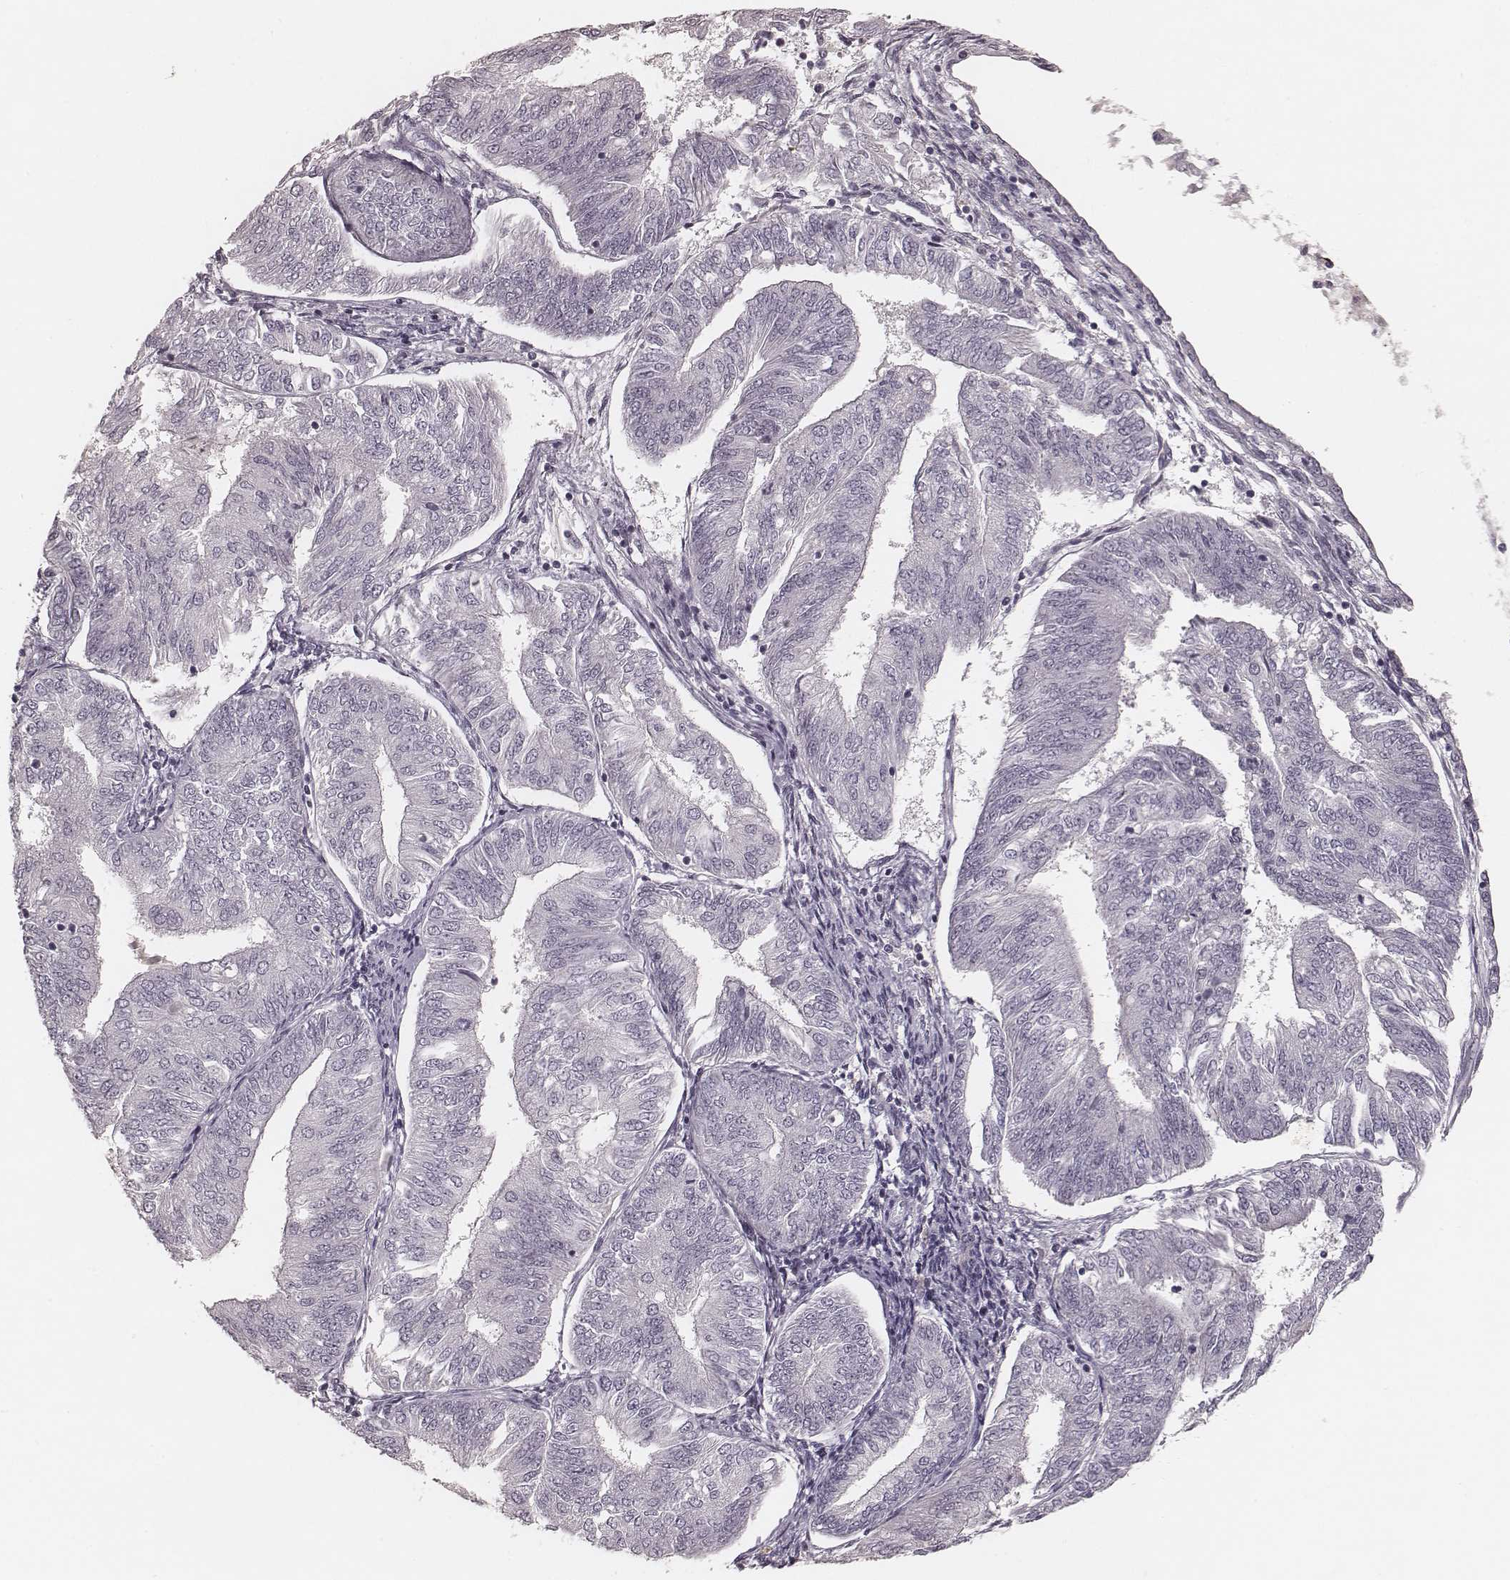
{"staining": {"intensity": "negative", "quantity": "none", "location": "none"}, "tissue": "endometrial cancer", "cell_type": "Tumor cells", "image_type": "cancer", "snomed": [{"axis": "morphology", "description": "Adenocarcinoma, NOS"}, {"axis": "topography", "description": "Endometrium"}], "caption": "An immunohistochemistry (IHC) micrograph of endometrial adenocarcinoma is shown. There is no staining in tumor cells of endometrial adenocarcinoma.", "gene": "SMIM24", "patient": {"sex": "female", "age": 58}}